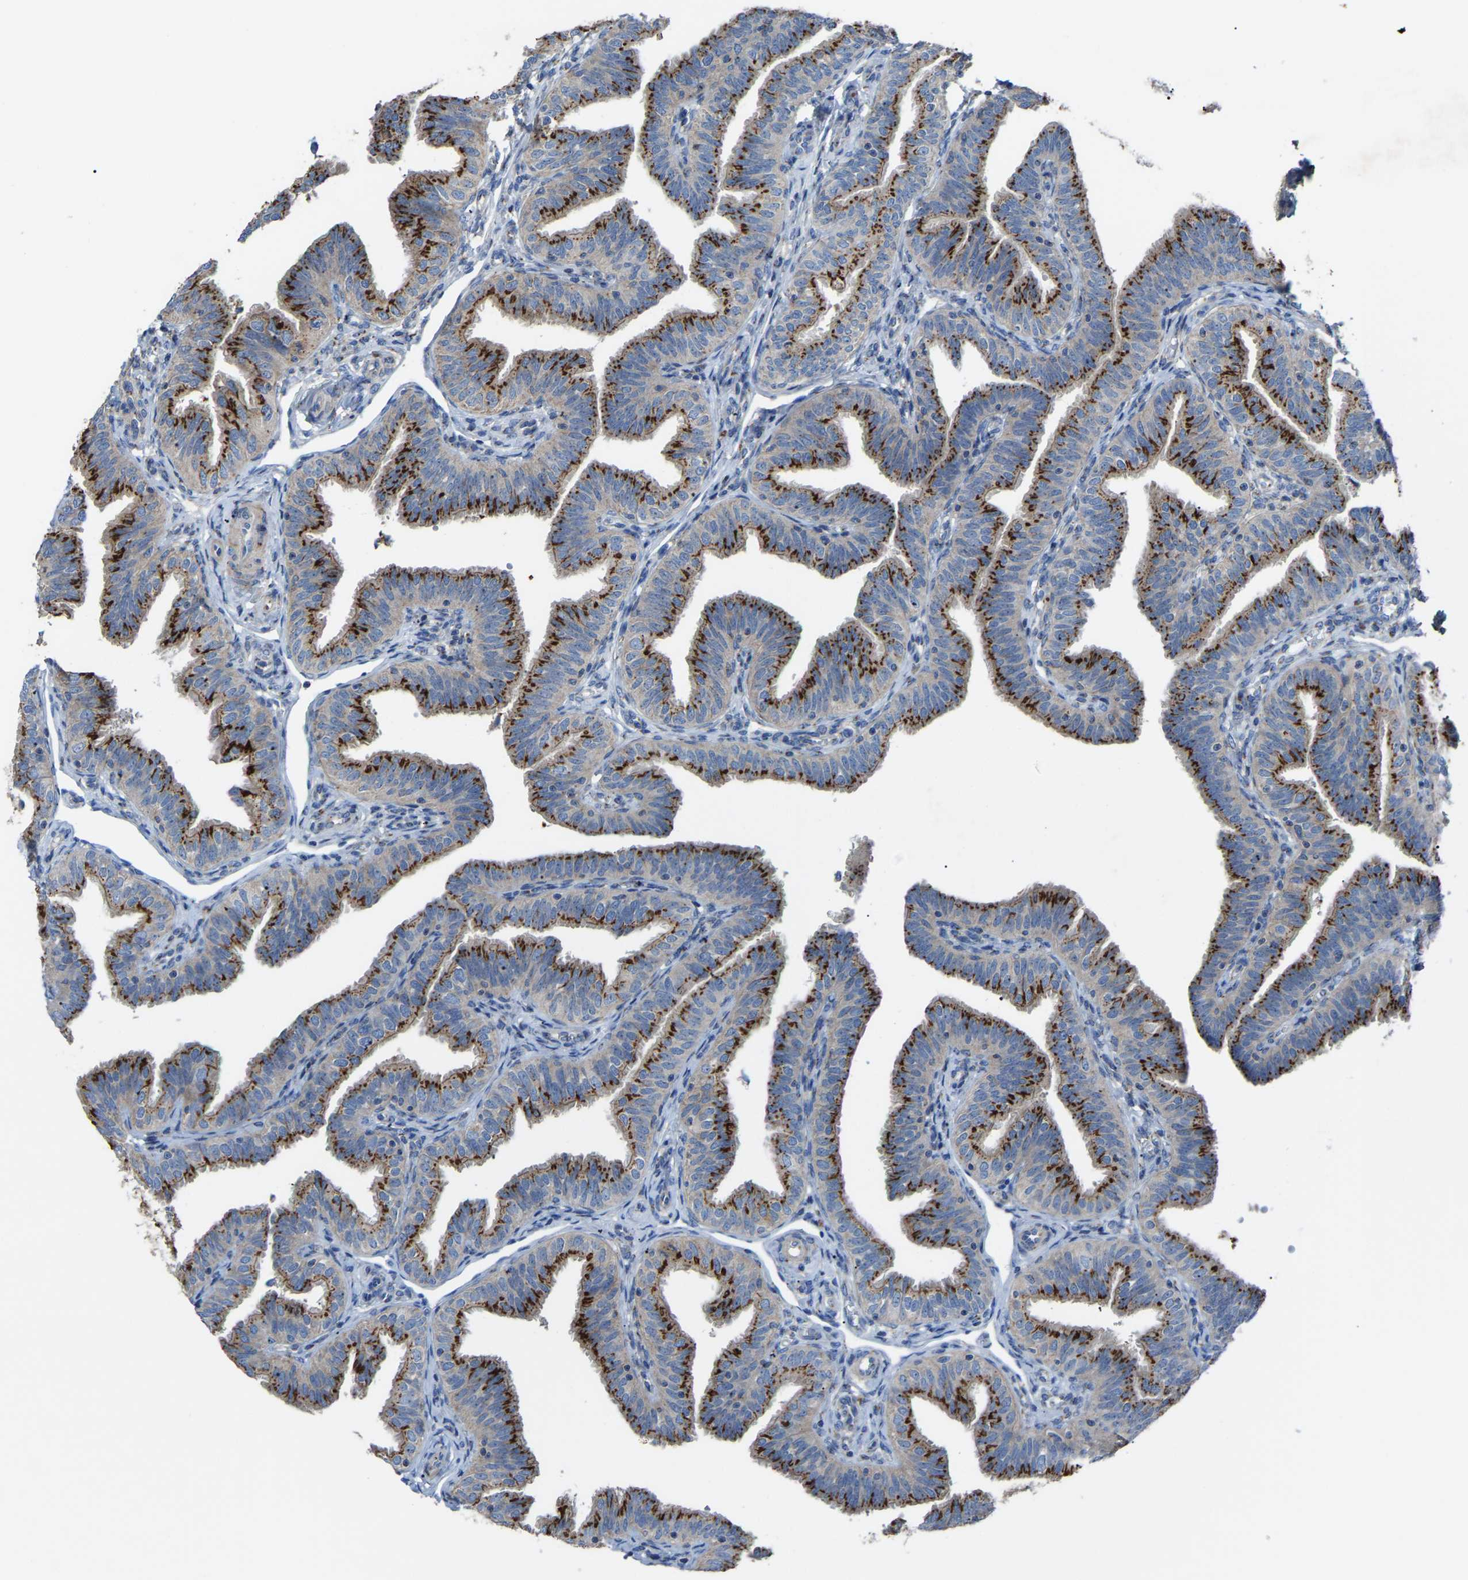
{"staining": {"intensity": "strong", "quantity": ">75%", "location": "cytoplasmic/membranous"}, "tissue": "fallopian tube", "cell_type": "Glandular cells", "image_type": "normal", "snomed": [{"axis": "morphology", "description": "Normal tissue, NOS"}, {"axis": "topography", "description": "Fallopian tube"}], "caption": "A histopathology image of human fallopian tube stained for a protein demonstrates strong cytoplasmic/membranous brown staining in glandular cells. The staining was performed using DAB (3,3'-diaminobenzidine), with brown indicating positive protein expression. Nuclei are stained blue with hematoxylin.", "gene": "CANT1", "patient": {"sex": "female", "age": 35}}